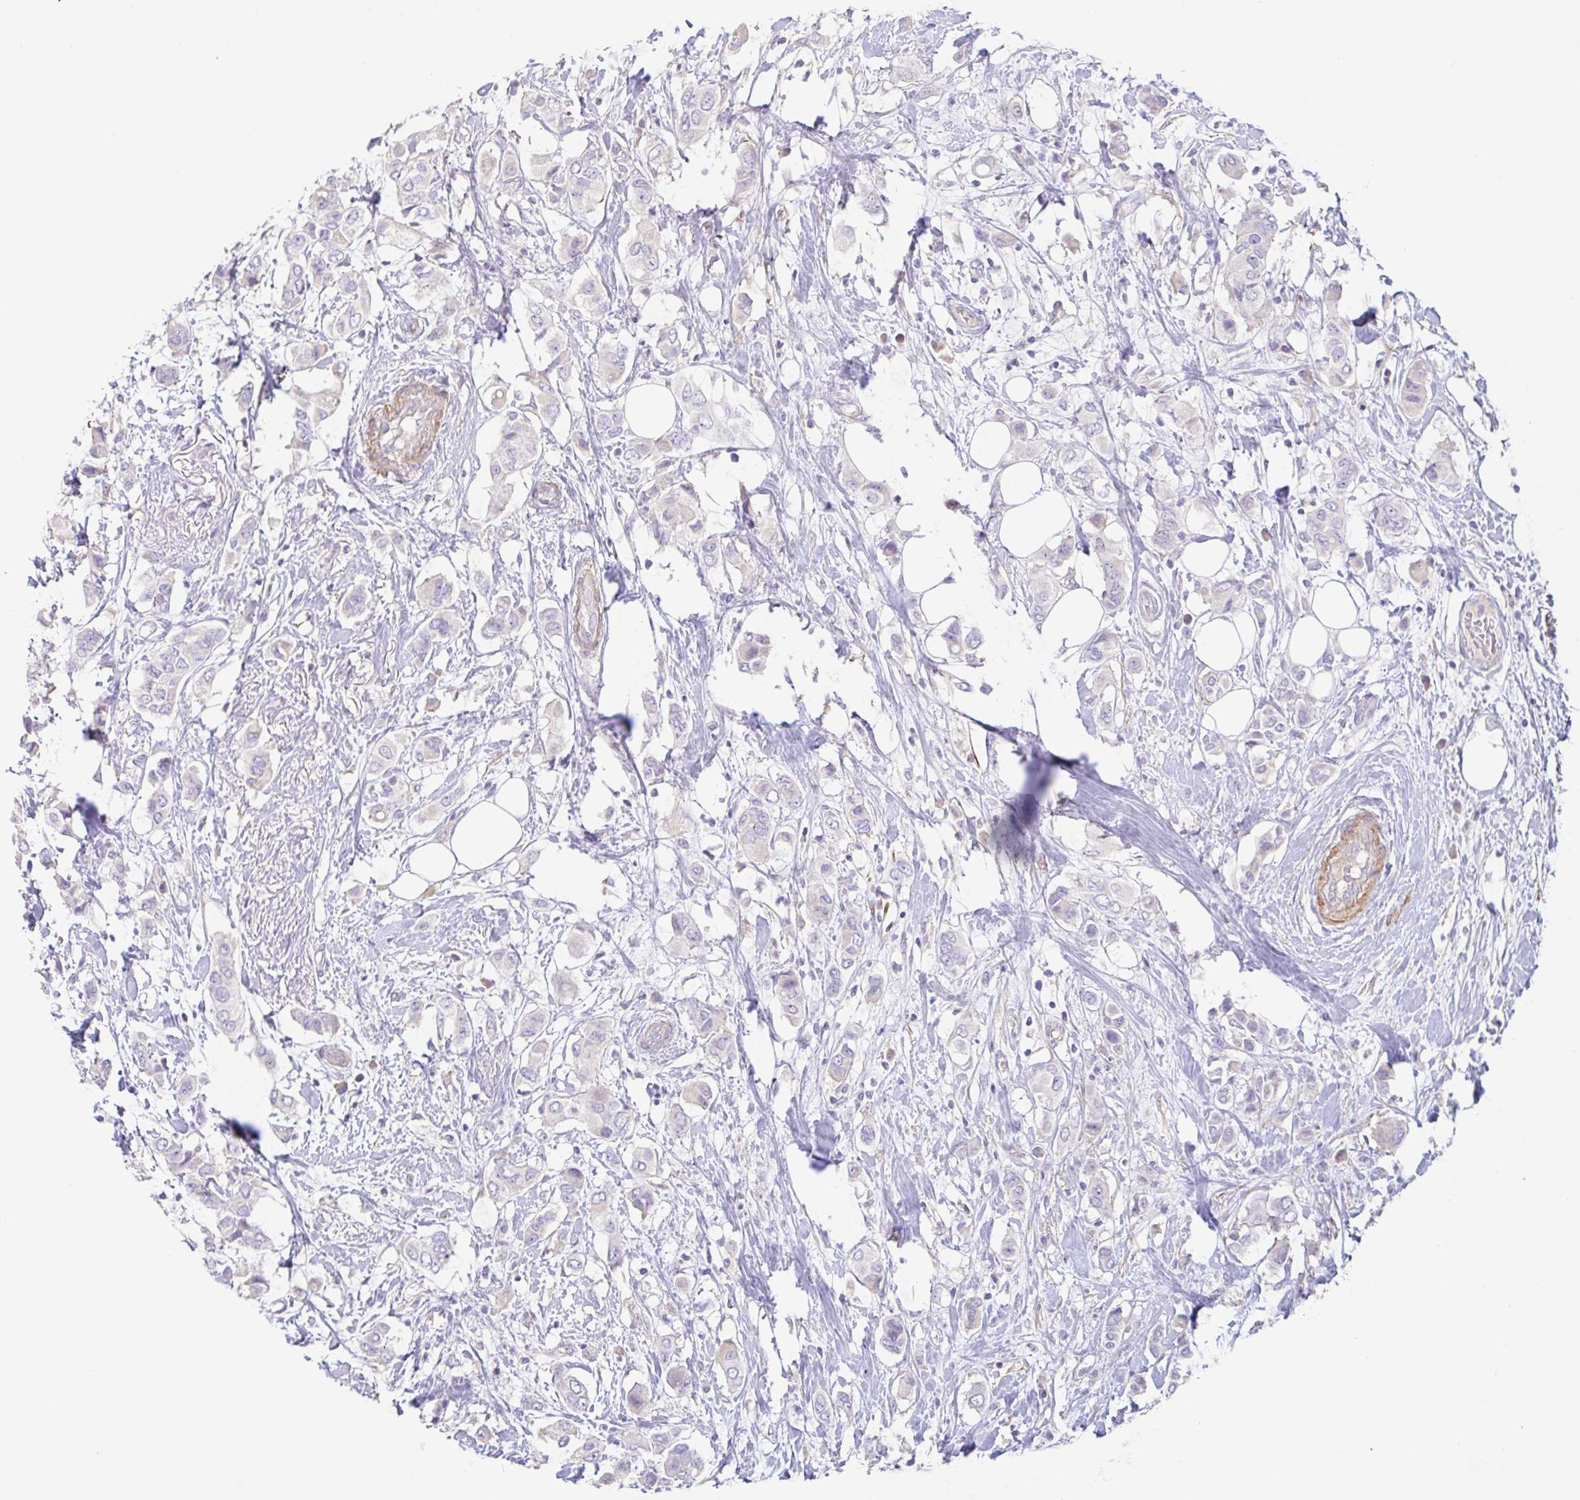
{"staining": {"intensity": "negative", "quantity": "none", "location": "none"}, "tissue": "breast cancer", "cell_type": "Tumor cells", "image_type": "cancer", "snomed": [{"axis": "morphology", "description": "Lobular carcinoma"}, {"axis": "topography", "description": "Breast"}], "caption": "Tumor cells are negative for protein expression in human breast cancer. (Immunohistochemistry (ihc), brightfield microscopy, high magnification).", "gene": "PYGM", "patient": {"sex": "female", "age": 51}}